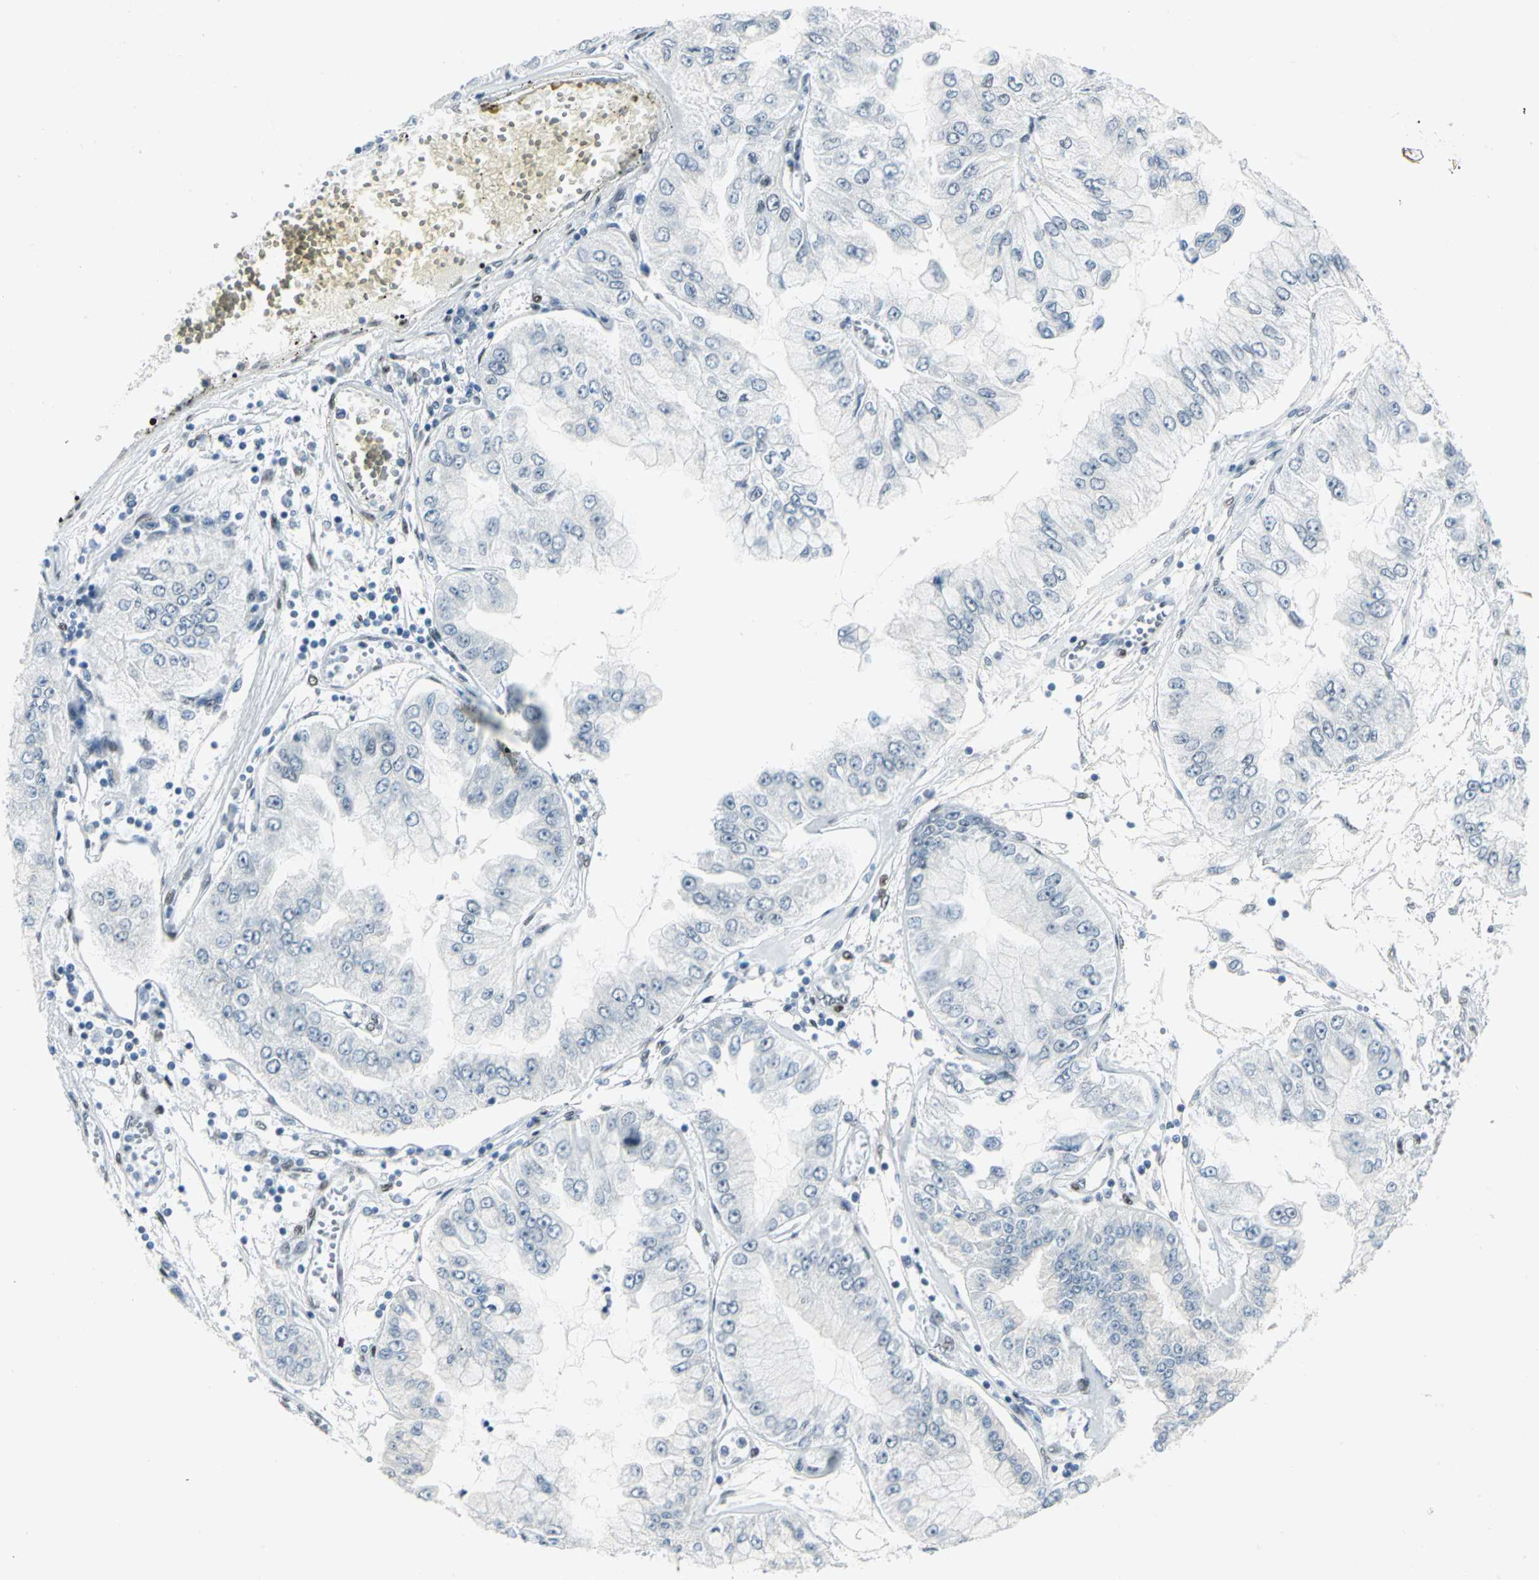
{"staining": {"intensity": "negative", "quantity": "none", "location": "none"}, "tissue": "liver cancer", "cell_type": "Tumor cells", "image_type": "cancer", "snomed": [{"axis": "morphology", "description": "Cholangiocarcinoma"}, {"axis": "topography", "description": "Liver"}], "caption": "Immunohistochemical staining of liver cancer (cholangiocarcinoma) reveals no significant expression in tumor cells.", "gene": "MEIS2", "patient": {"sex": "female", "age": 79}}